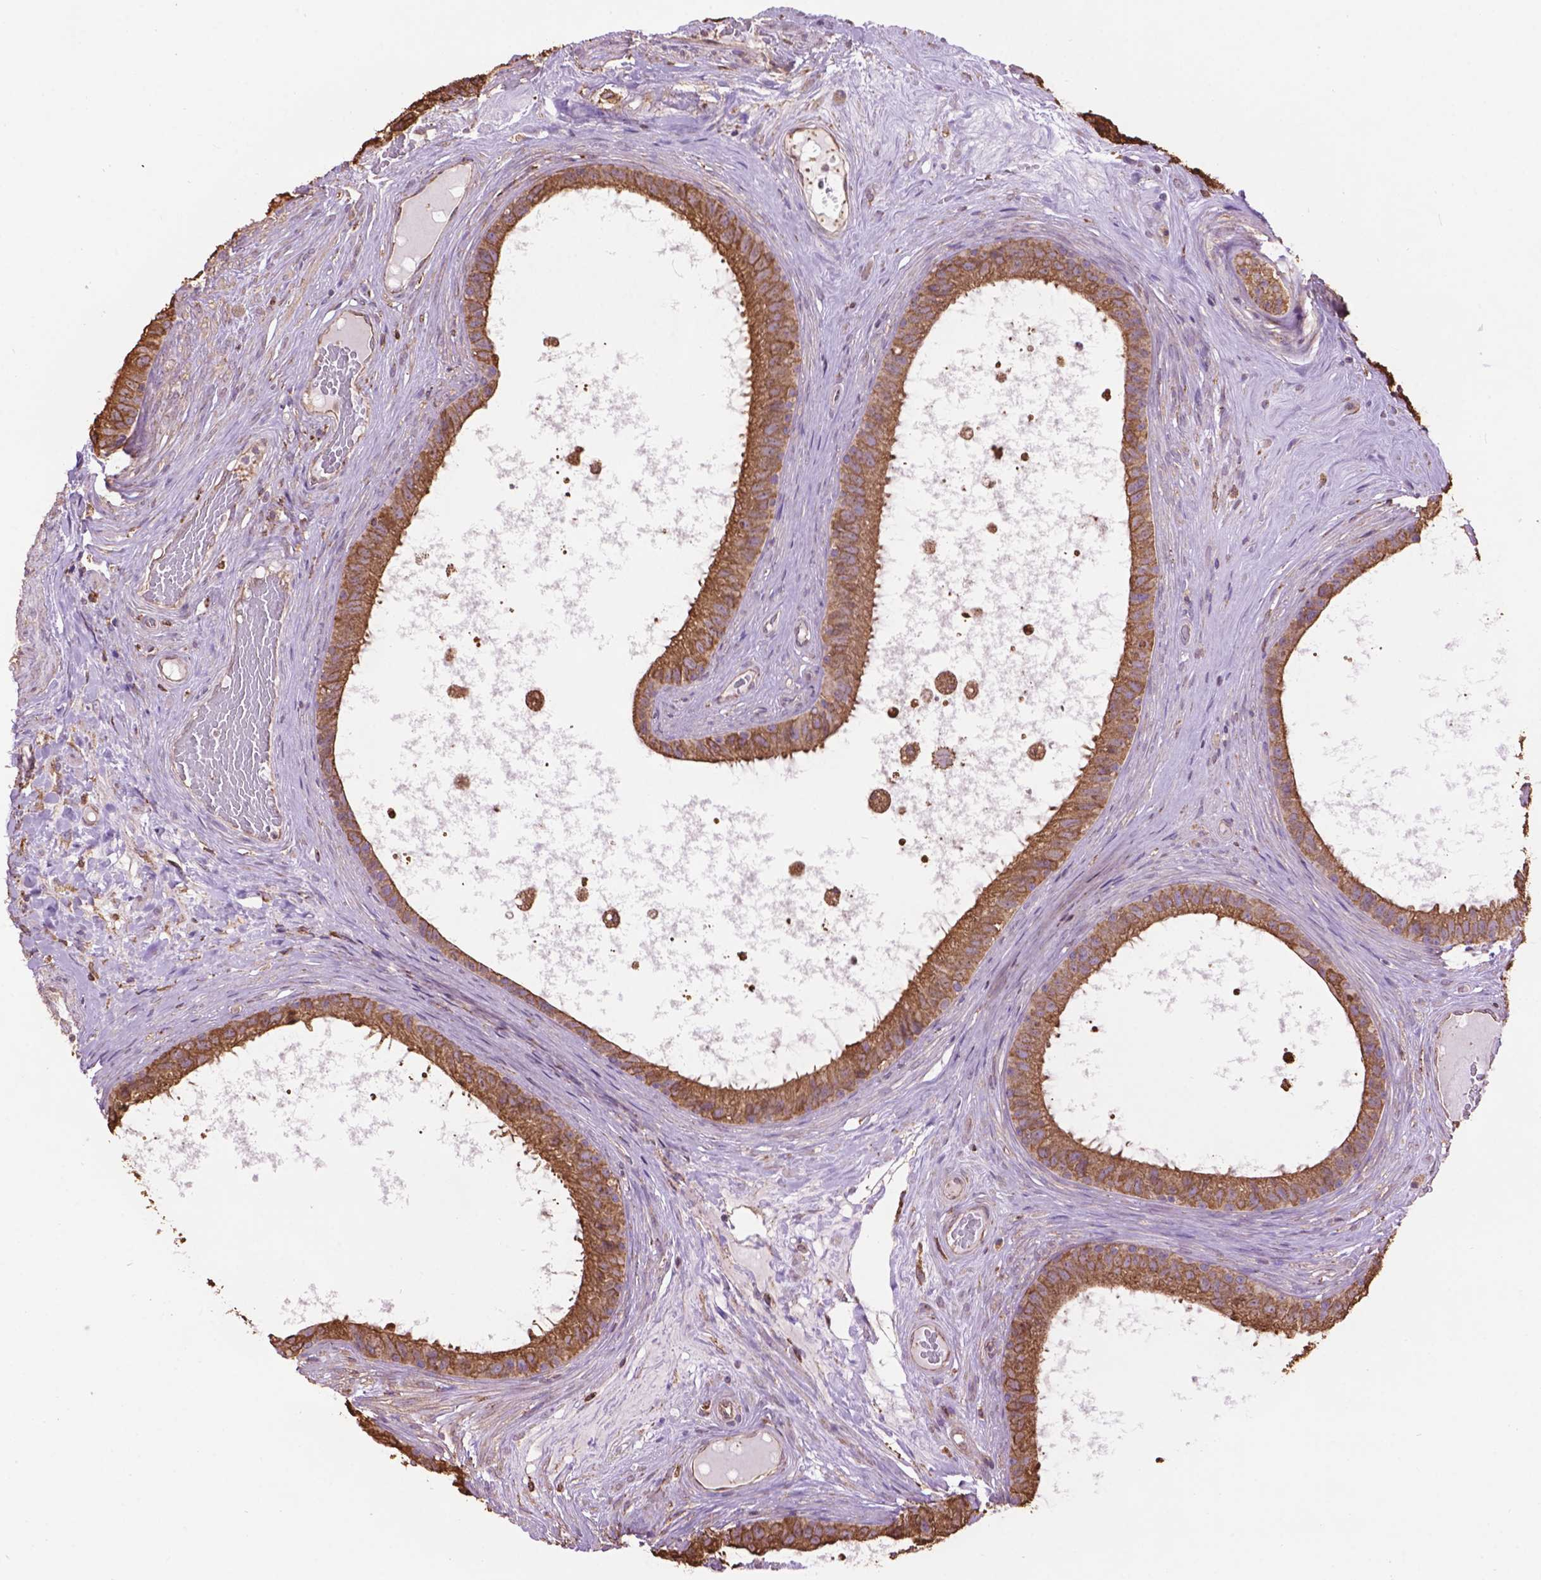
{"staining": {"intensity": "moderate", "quantity": ">75%", "location": "cytoplasmic/membranous"}, "tissue": "epididymis", "cell_type": "Glandular cells", "image_type": "normal", "snomed": [{"axis": "morphology", "description": "Normal tissue, NOS"}, {"axis": "topography", "description": "Epididymis"}], "caption": "Unremarkable epididymis was stained to show a protein in brown. There is medium levels of moderate cytoplasmic/membranous positivity in about >75% of glandular cells. Using DAB (brown) and hematoxylin (blue) stains, captured at high magnification using brightfield microscopy.", "gene": "PPP2R5E", "patient": {"sex": "male", "age": 59}}